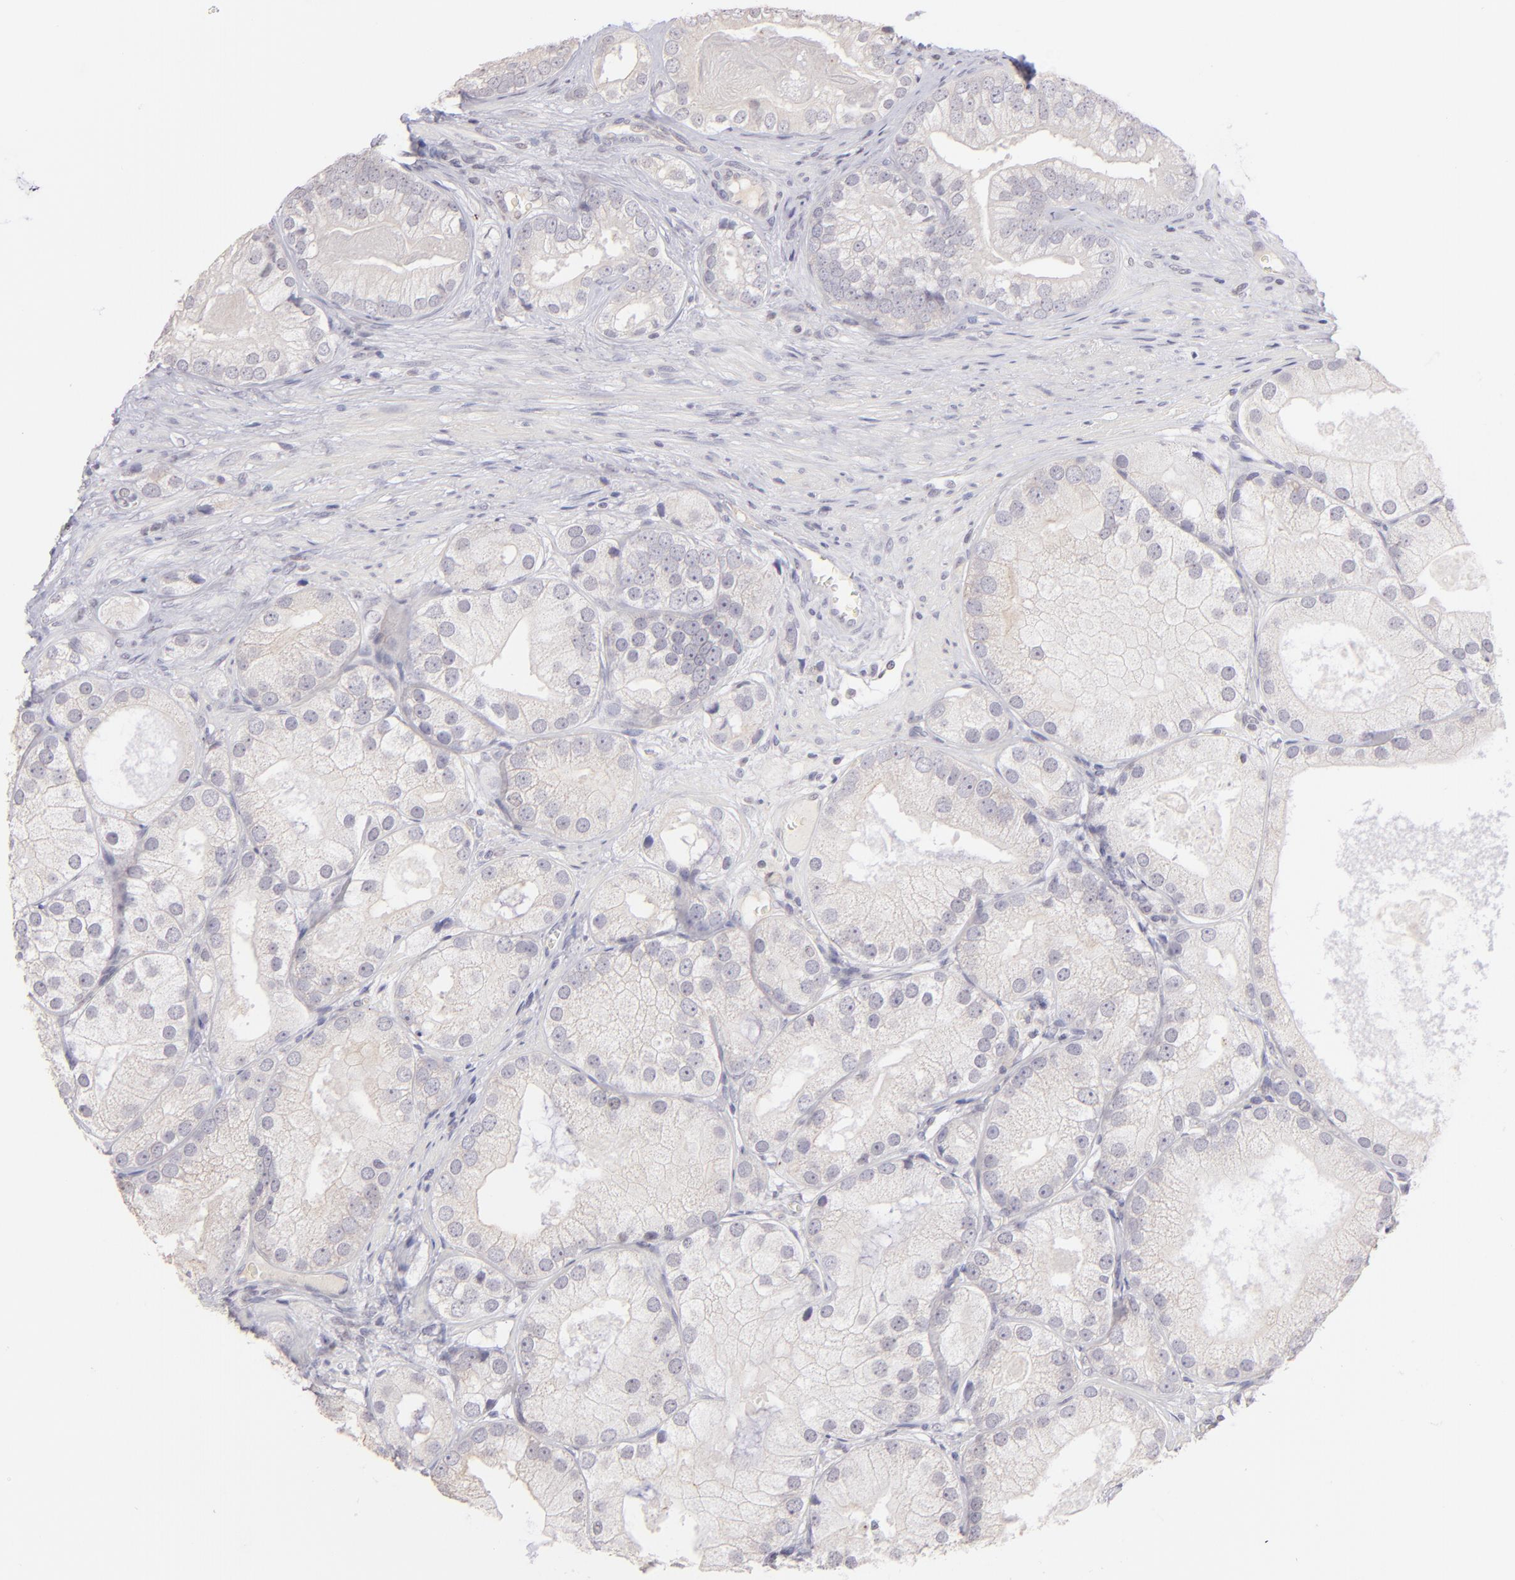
{"staining": {"intensity": "negative", "quantity": "none", "location": "none"}, "tissue": "prostate cancer", "cell_type": "Tumor cells", "image_type": "cancer", "snomed": [{"axis": "morphology", "description": "Adenocarcinoma, Low grade"}, {"axis": "topography", "description": "Prostate"}], "caption": "Immunohistochemistry (IHC) of human prostate cancer demonstrates no staining in tumor cells.", "gene": "MAGEA1", "patient": {"sex": "male", "age": 69}}